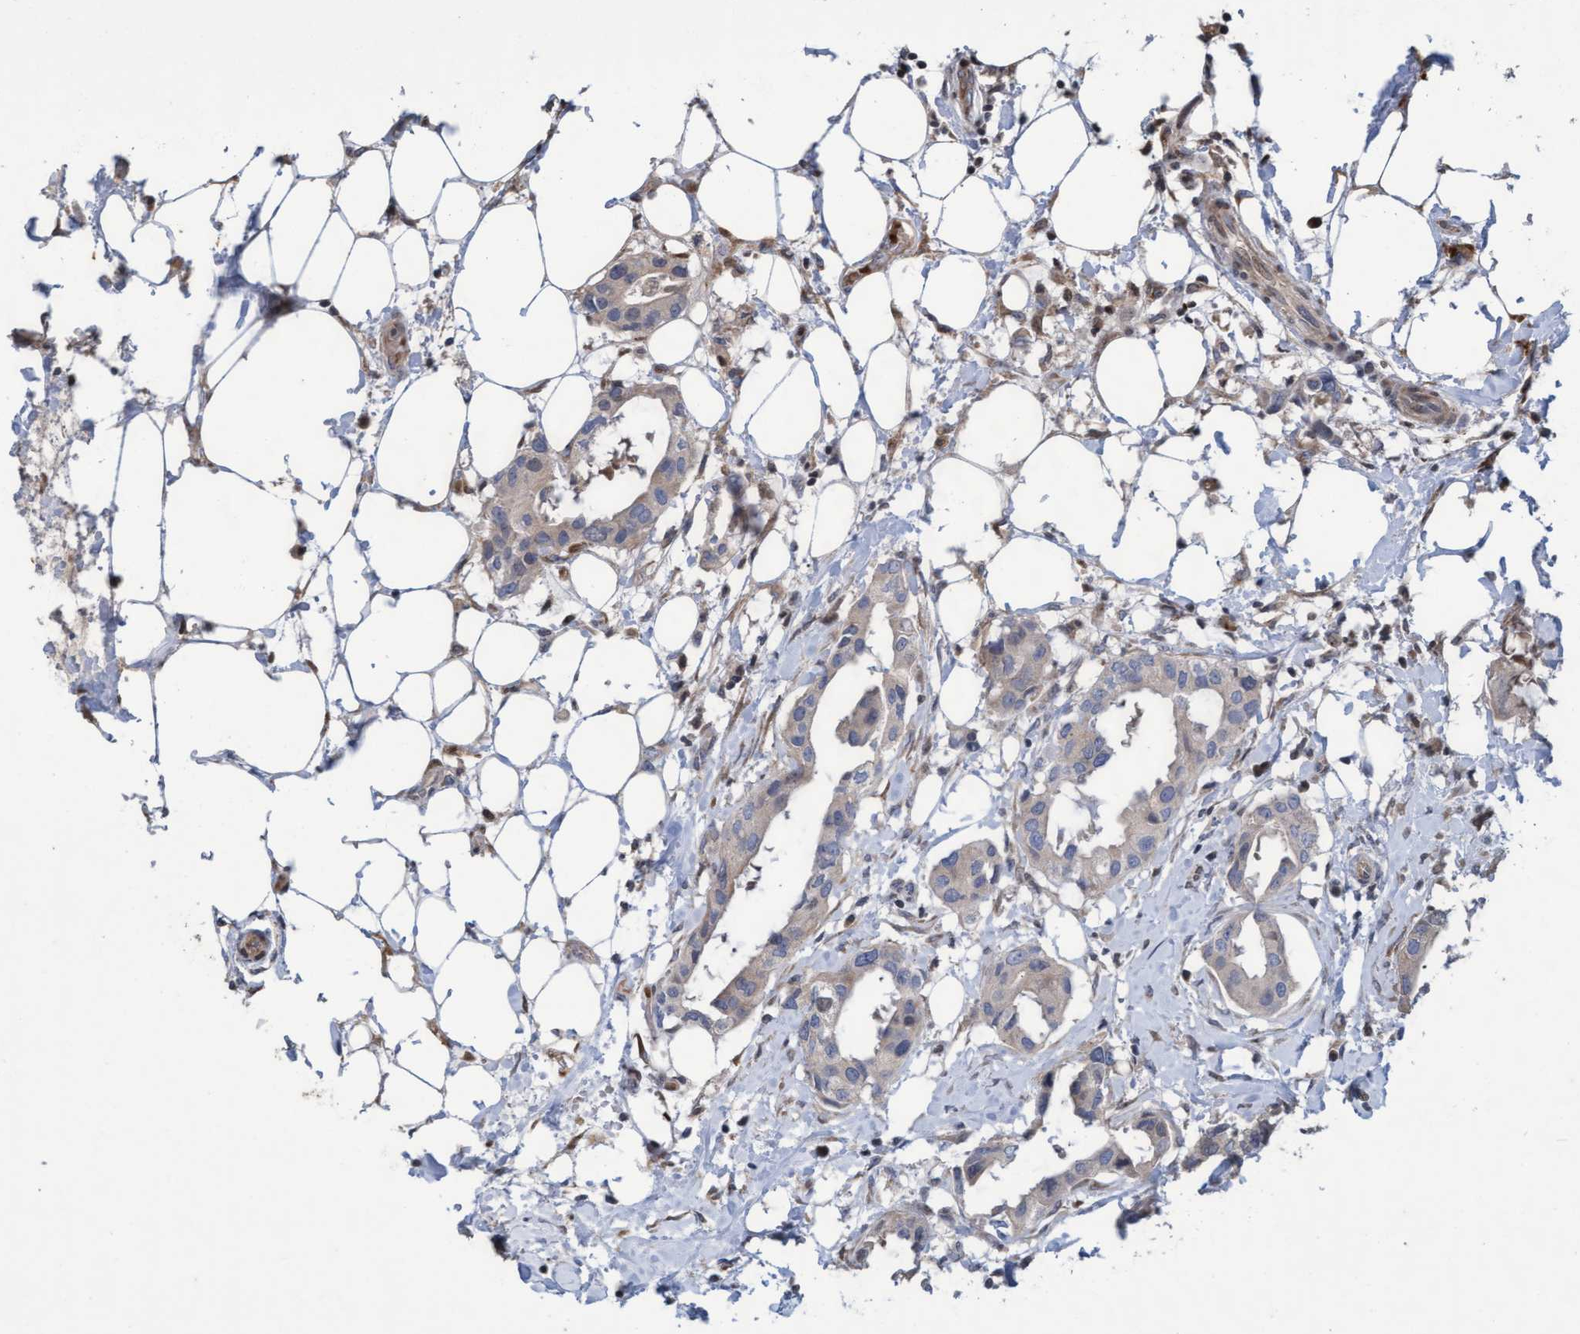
{"staining": {"intensity": "weak", "quantity": "<25%", "location": "cytoplasmic/membranous"}, "tissue": "breast cancer", "cell_type": "Tumor cells", "image_type": "cancer", "snomed": [{"axis": "morphology", "description": "Duct carcinoma"}, {"axis": "topography", "description": "Breast"}], "caption": "Tumor cells show no significant protein expression in breast cancer.", "gene": "KCNC2", "patient": {"sex": "female", "age": 40}}